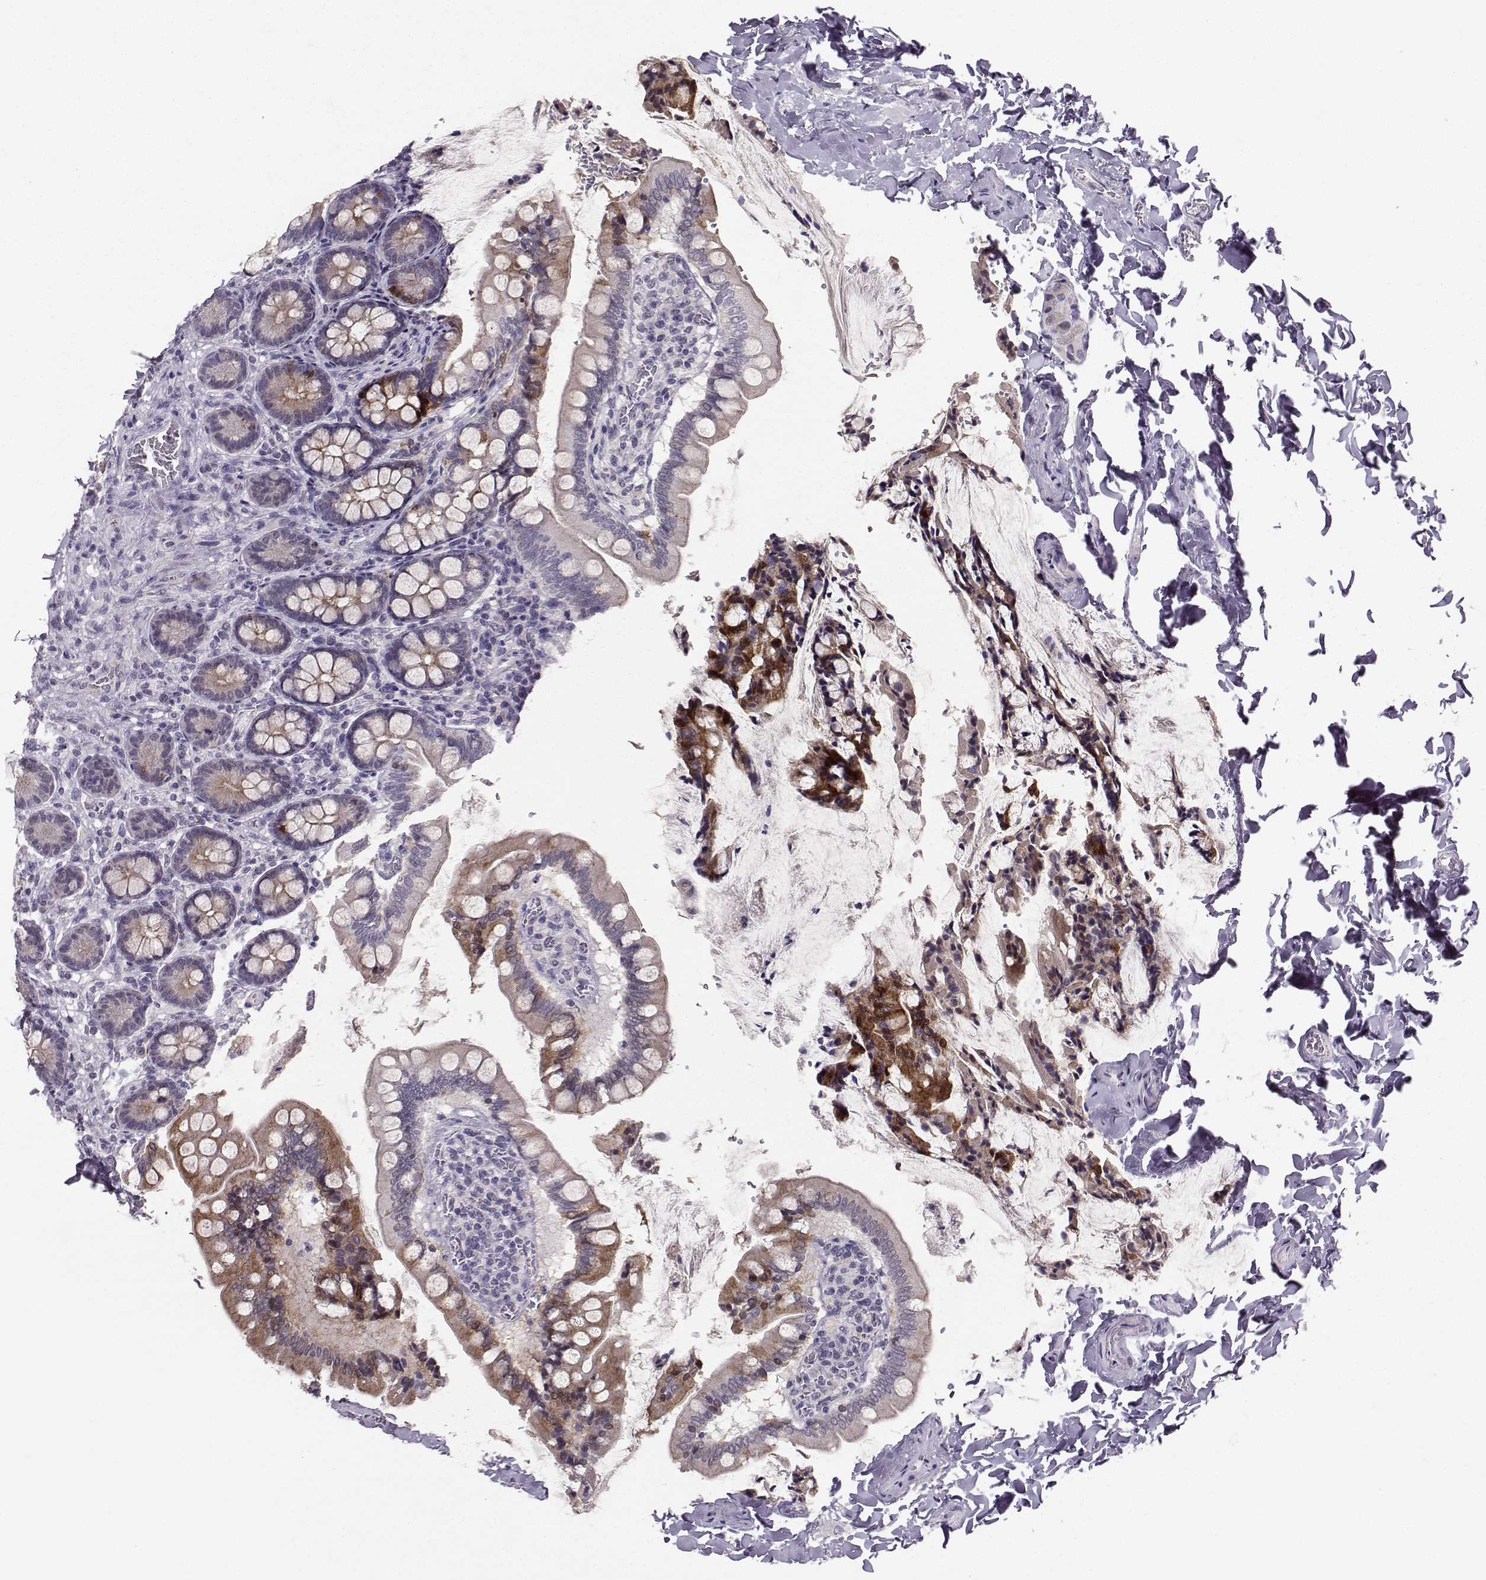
{"staining": {"intensity": "moderate", "quantity": "<25%", "location": "cytoplasmic/membranous"}, "tissue": "small intestine", "cell_type": "Glandular cells", "image_type": "normal", "snomed": [{"axis": "morphology", "description": "Normal tissue, NOS"}, {"axis": "topography", "description": "Small intestine"}], "caption": "Immunohistochemical staining of benign human small intestine shows moderate cytoplasmic/membranous protein positivity in about <25% of glandular cells. (DAB (3,3'-diaminobenzidine) IHC, brown staining for protein, blue staining for nuclei).", "gene": "PKP2", "patient": {"sex": "female", "age": 56}}